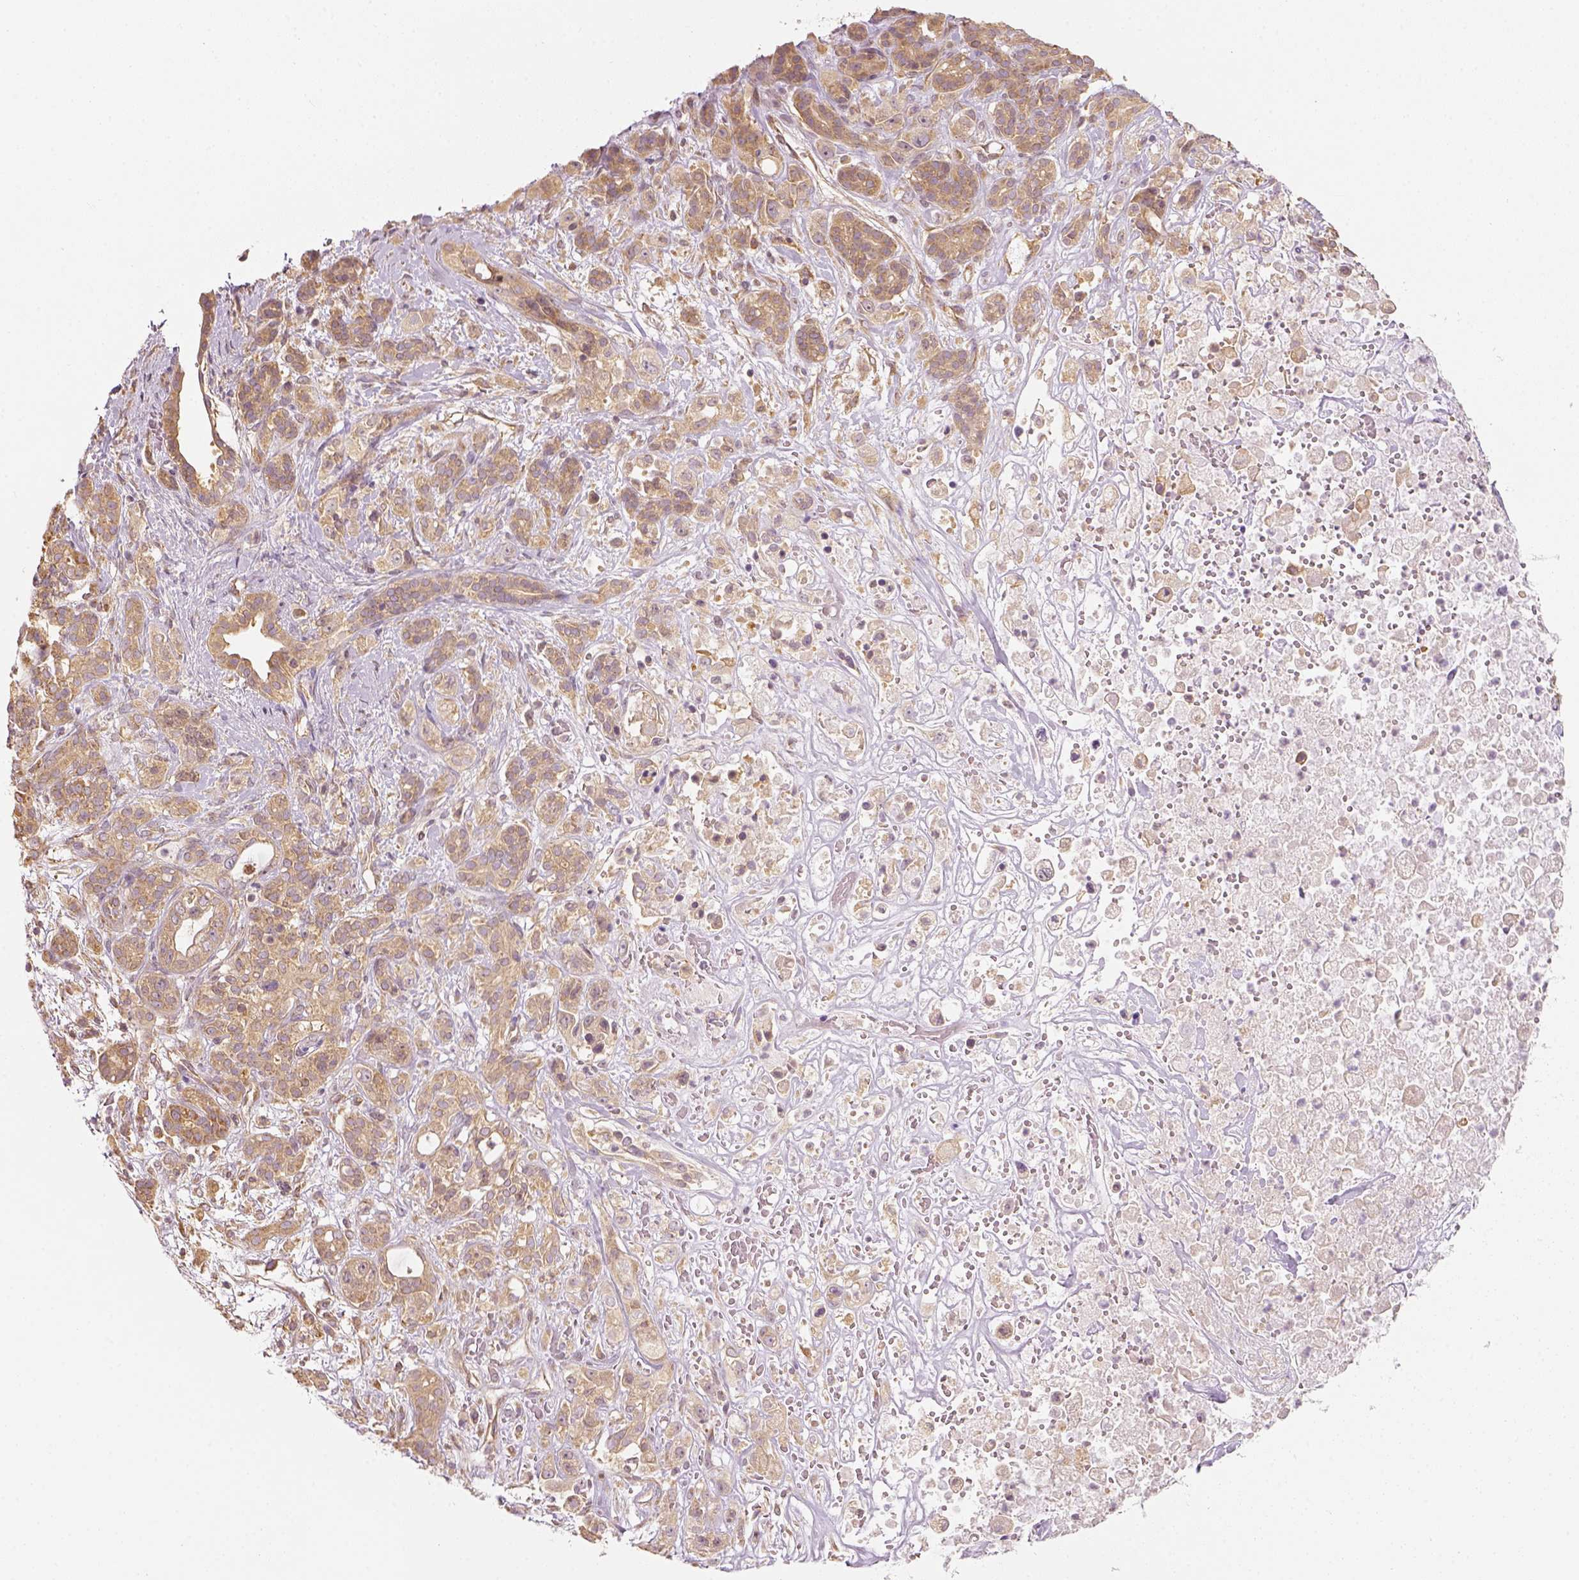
{"staining": {"intensity": "weak", "quantity": ">75%", "location": "cytoplasmic/membranous"}, "tissue": "pancreatic cancer", "cell_type": "Tumor cells", "image_type": "cancer", "snomed": [{"axis": "morphology", "description": "Adenocarcinoma, NOS"}, {"axis": "topography", "description": "Pancreas"}], "caption": "Immunohistochemical staining of human pancreatic adenocarcinoma exhibits low levels of weak cytoplasmic/membranous protein expression in approximately >75% of tumor cells.", "gene": "PAIP1", "patient": {"sex": "male", "age": 44}}